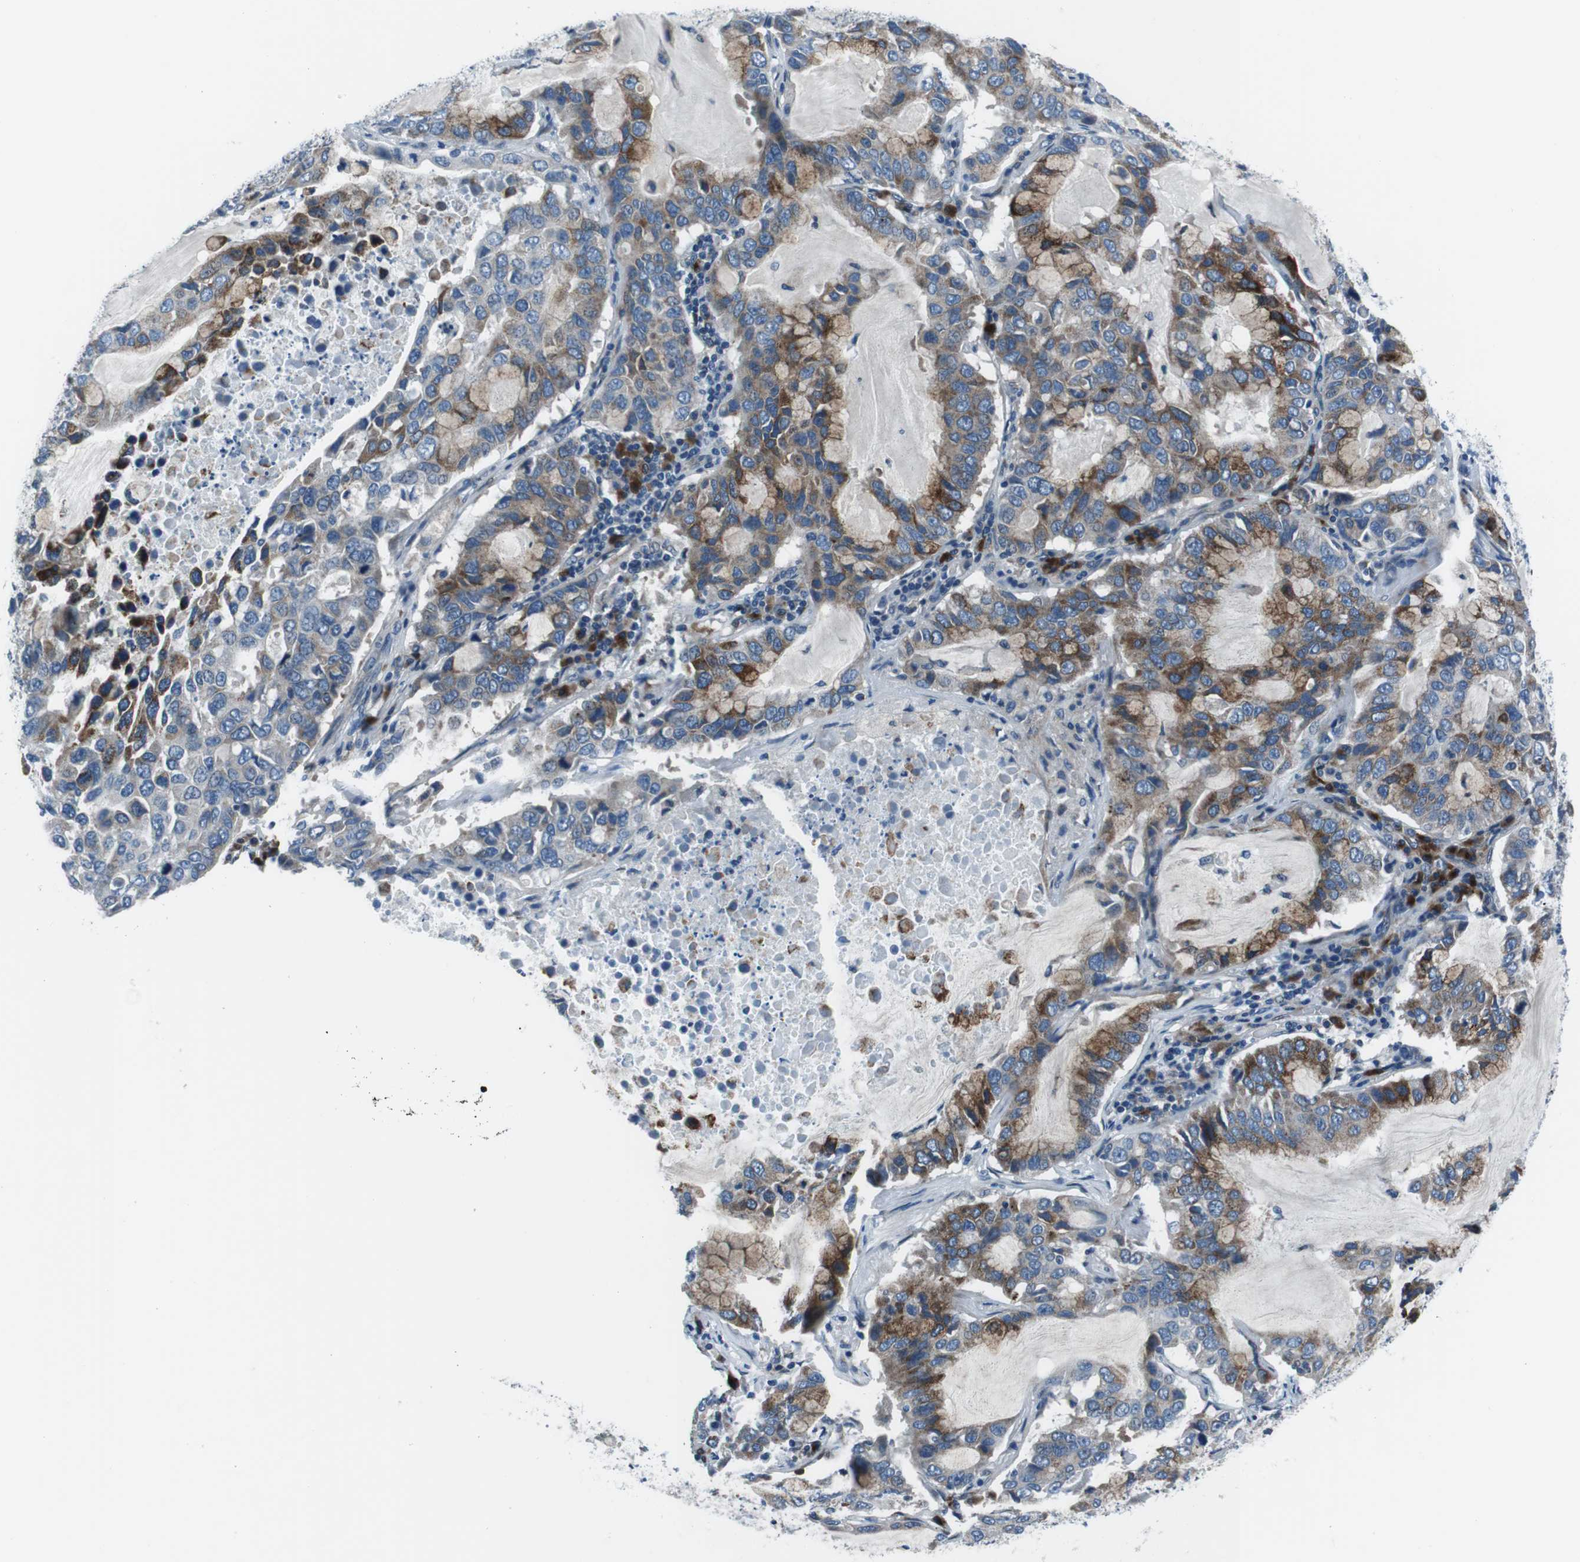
{"staining": {"intensity": "moderate", "quantity": "25%-75%", "location": "cytoplasmic/membranous"}, "tissue": "lung cancer", "cell_type": "Tumor cells", "image_type": "cancer", "snomed": [{"axis": "morphology", "description": "Adenocarcinoma, NOS"}, {"axis": "topography", "description": "Lung"}], "caption": "High-power microscopy captured an immunohistochemistry (IHC) image of lung cancer, revealing moderate cytoplasmic/membranous positivity in about 25%-75% of tumor cells.", "gene": "NUCB2", "patient": {"sex": "male", "age": 64}}